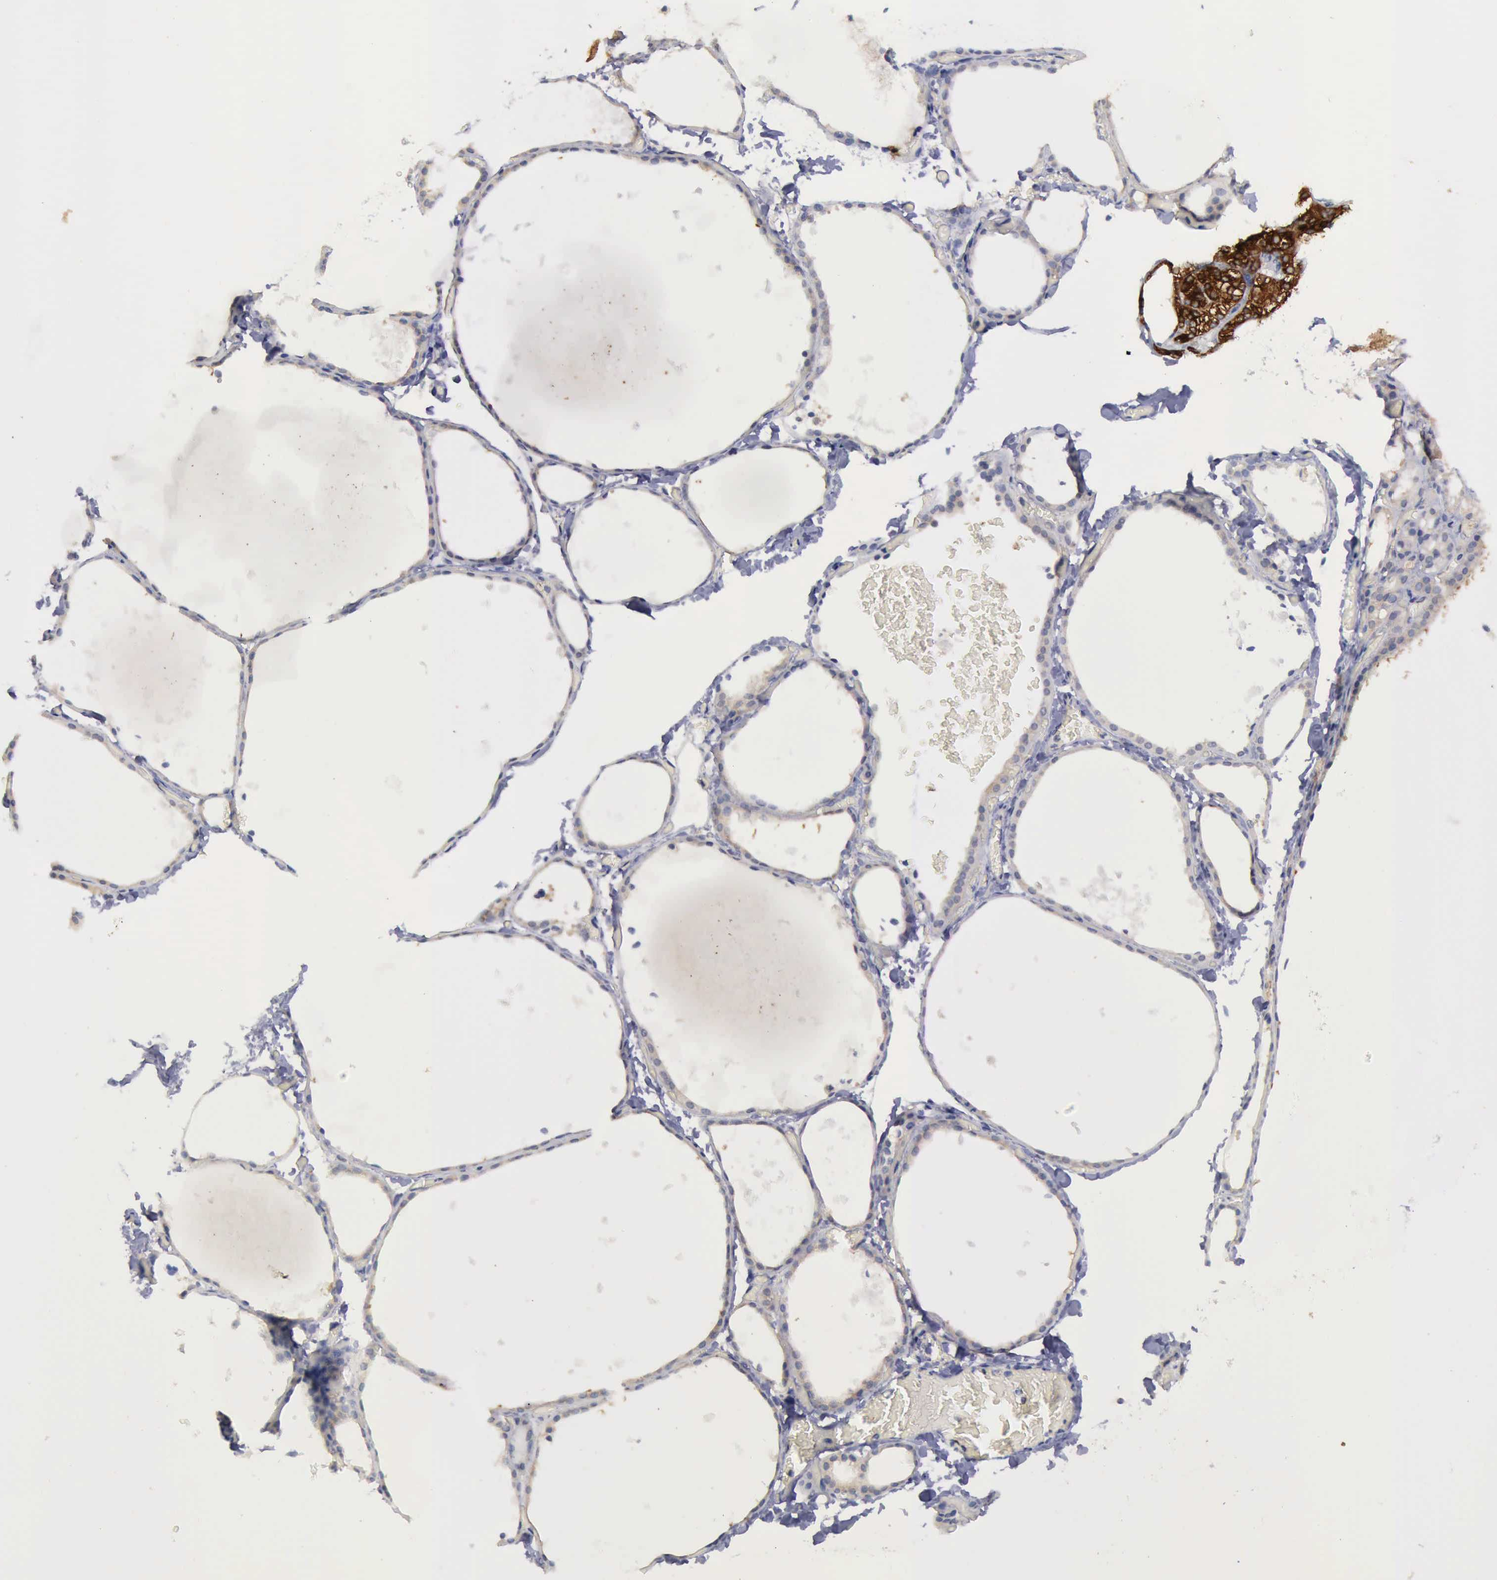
{"staining": {"intensity": "weak", "quantity": "25%-75%", "location": "cytoplasmic/membranous"}, "tissue": "thyroid gland", "cell_type": "Glandular cells", "image_type": "normal", "snomed": [{"axis": "morphology", "description": "Normal tissue, NOS"}, {"axis": "topography", "description": "Thyroid gland"}], "caption": "Protein staining of benign thyroid gland exhibits weak cytoplasmic/membranous positivity in about 25%-75% of glandular cells. (Stains: DAB in brown, nuclei in blue, Microscopy: brightfield microscopy at high magnification).", "gene": "PHKA1", "patient": {"sex": "female", "age": 22}}